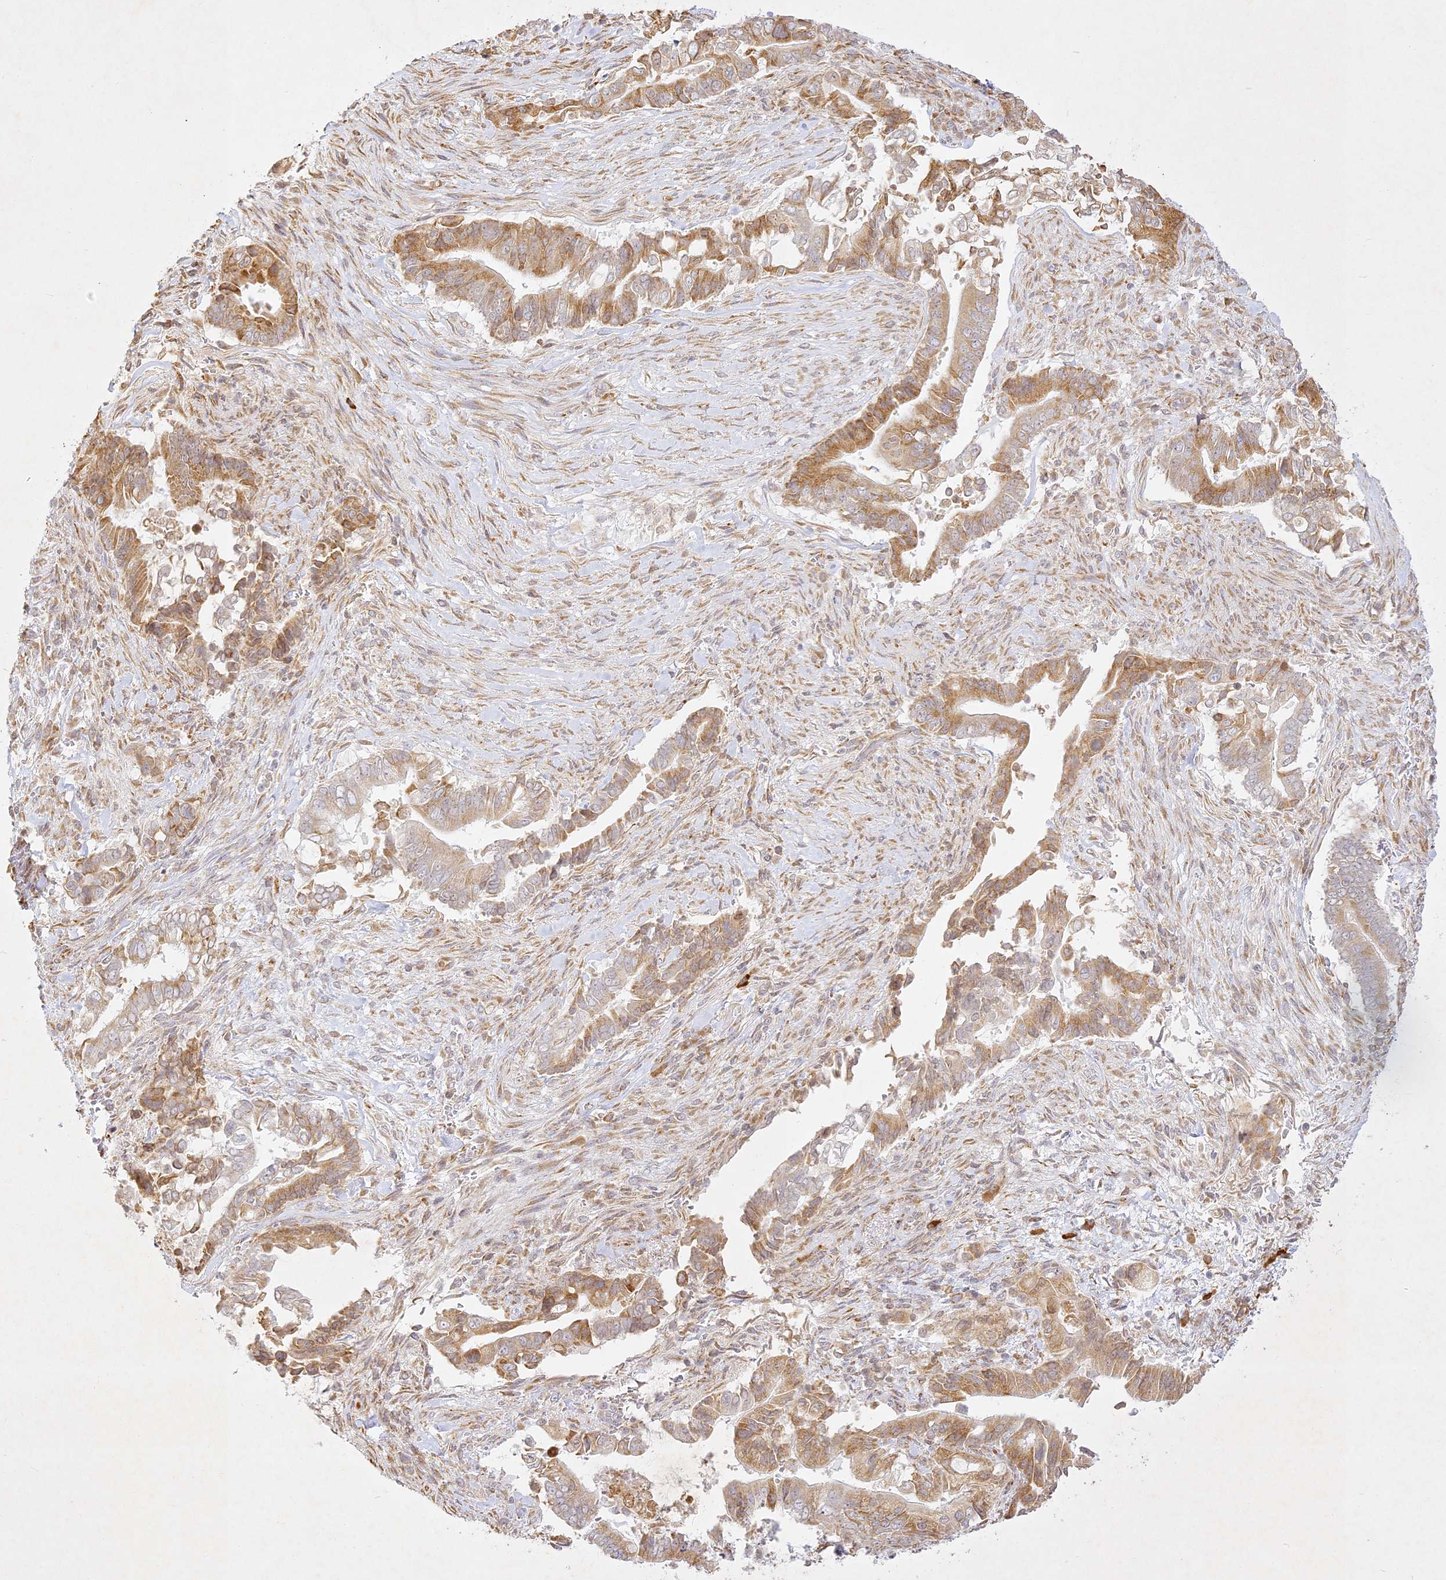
{"staining": {"intensity": "moderate", "quantity": "25%-75%", "location": "cytoplasmic/membranous"}, "tissue": "pancreatic cancer", "cell_type": "Tumor cells", "image_type": "cancer", "snomed": [{"axis": "morphology", "description": "Adenocarcinoma, NOS"}, {"axis": "topography", "description": "Pancreas"}], "caption": "Tumor cells reveal medium levels of moderate cytoplasmic/membranous staining in approximately 25%-75% of cells in human adenocarcinoma (pancreatic).", "gene": "SLC30A5", "patient": {"sex": "male", "age": 68}}